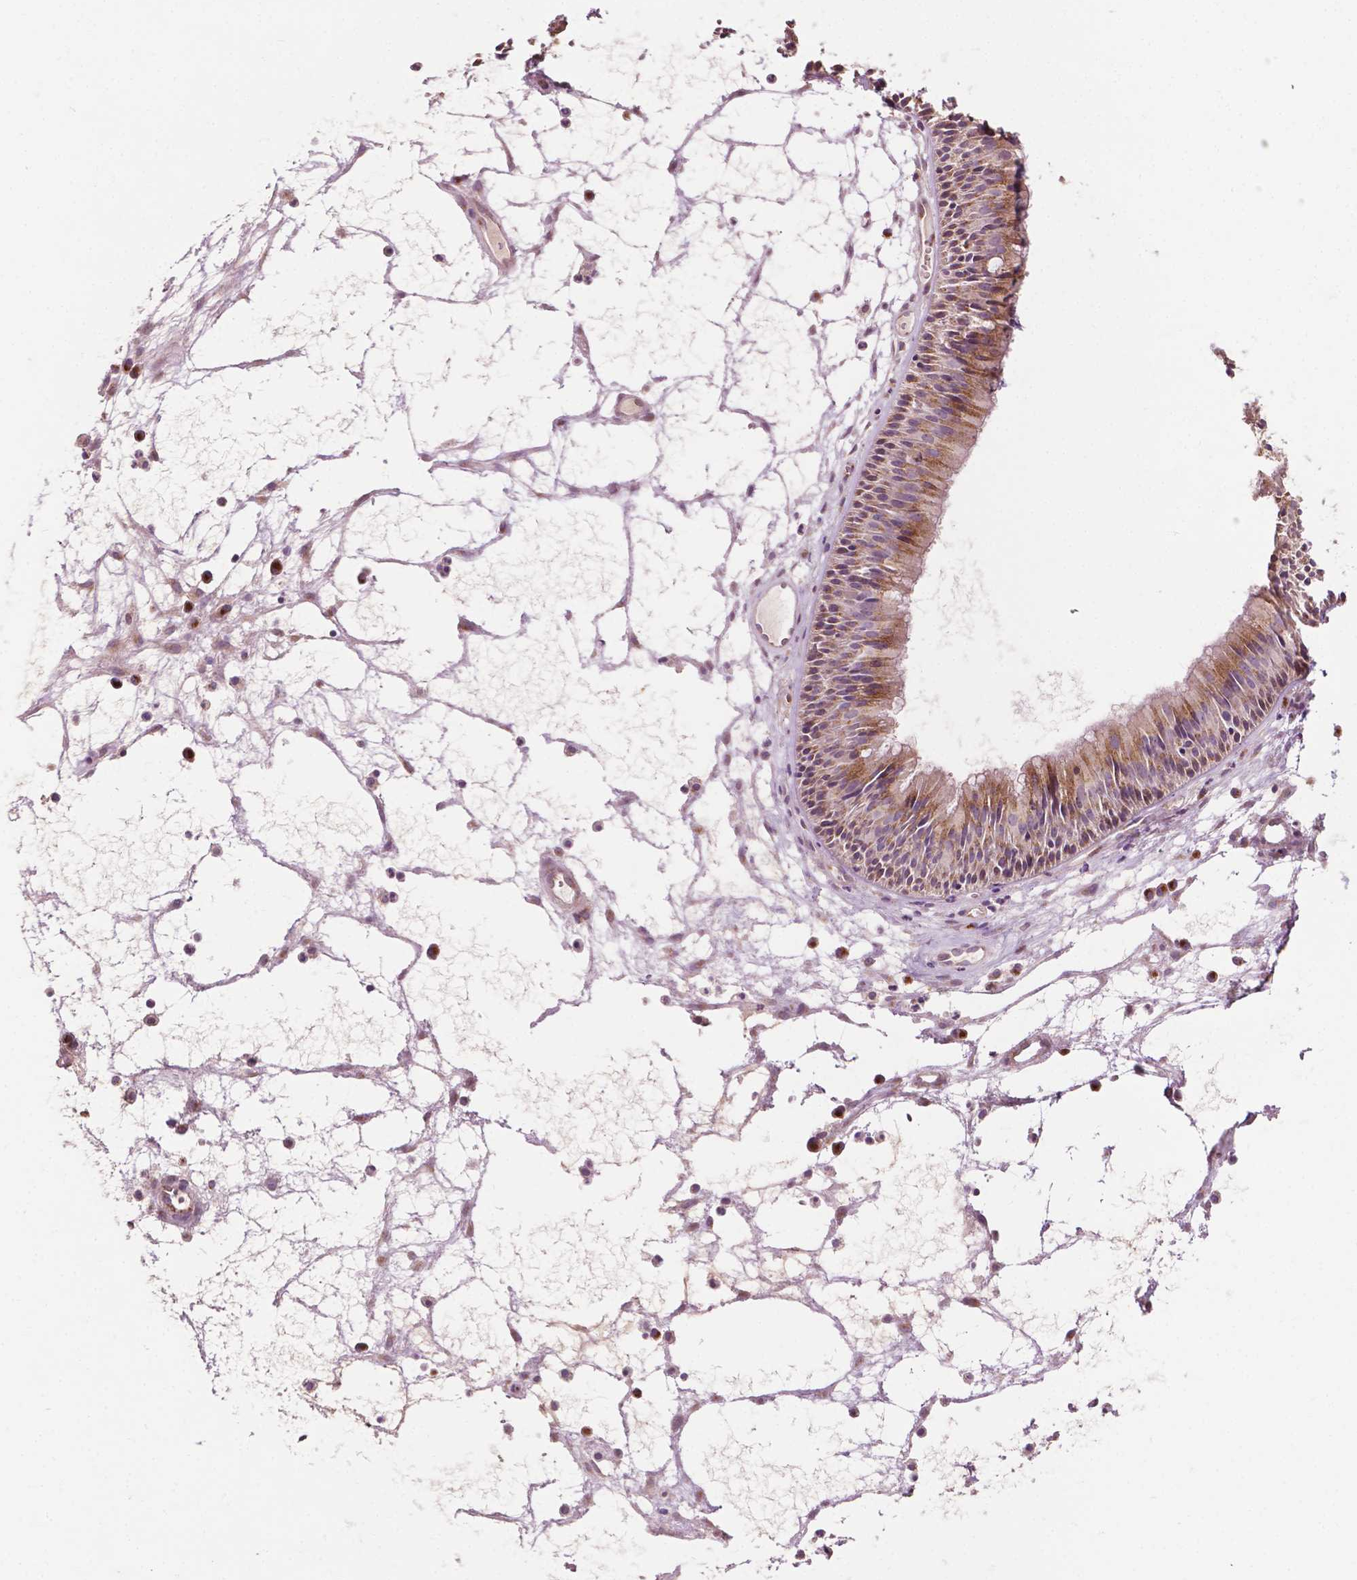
{"staining": {"intensity": "moderate", "quantity": ">75%", "location": "cytoplasmic/membranous"}, "tissue": "nasopharynx", "cell_type": "Respiratory epithelial cells", "image_type": "normal", "snomed": [{"axis": "morphology", "description": "Normal tissue, NOS"}, {"axis": "topography", "description": "Nasopharynx"}], "caption": "Moderate cytoplasmic/membranous positivity for a protein is seen in about >75% of respiratory epithelial cells of unremarkable nasopharynx using immunohistochemistry.", "gene": "EBAG9", "patient": {"sex": "male", "age": 31}}